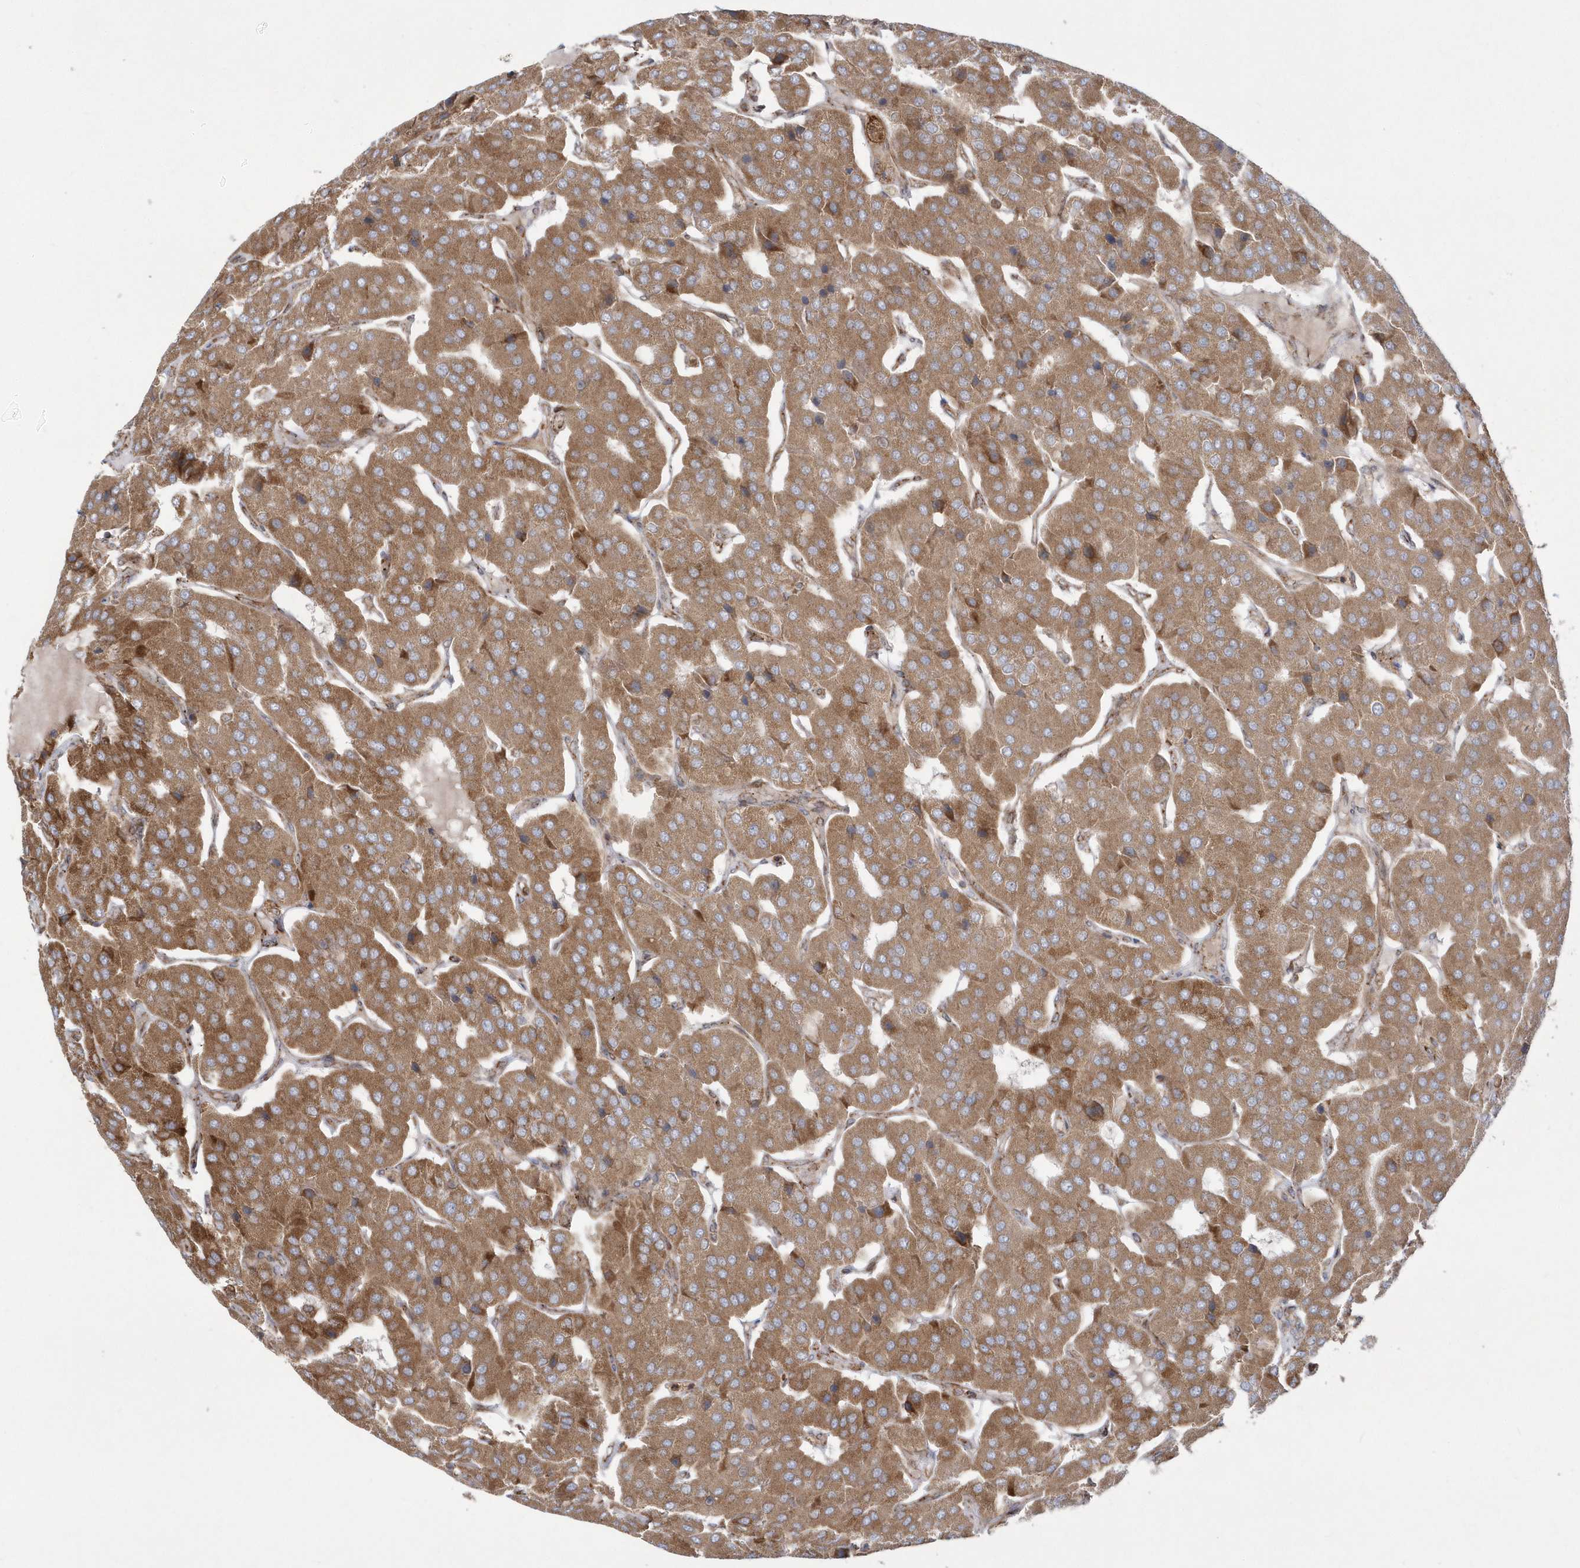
{"staining": {"intensity": "moderate", "quantity": ">75%", "location": "cytoplasmic/membranous"}, "tissue": "parathyroid gland", "cell_type": "Glandular cells", "image_type": "normal", "snomed": [{"axis": "morphology", "description": "Normal tissue, NOS"}, {"axis": "morphology", "description": "Adenoma, NOS"}, {"axis": "topography", "description": "Parathyroid gland"}], "caption": "This micrograph shows immunohistochemistry (IHC) staining of normal parathyroid gland, with medium moderate cytoplasmic/membranous staining in approximately >75% of glandular cells.", "gene": "SH3BP2", "patient": {"sex": "female", "age": 86}}